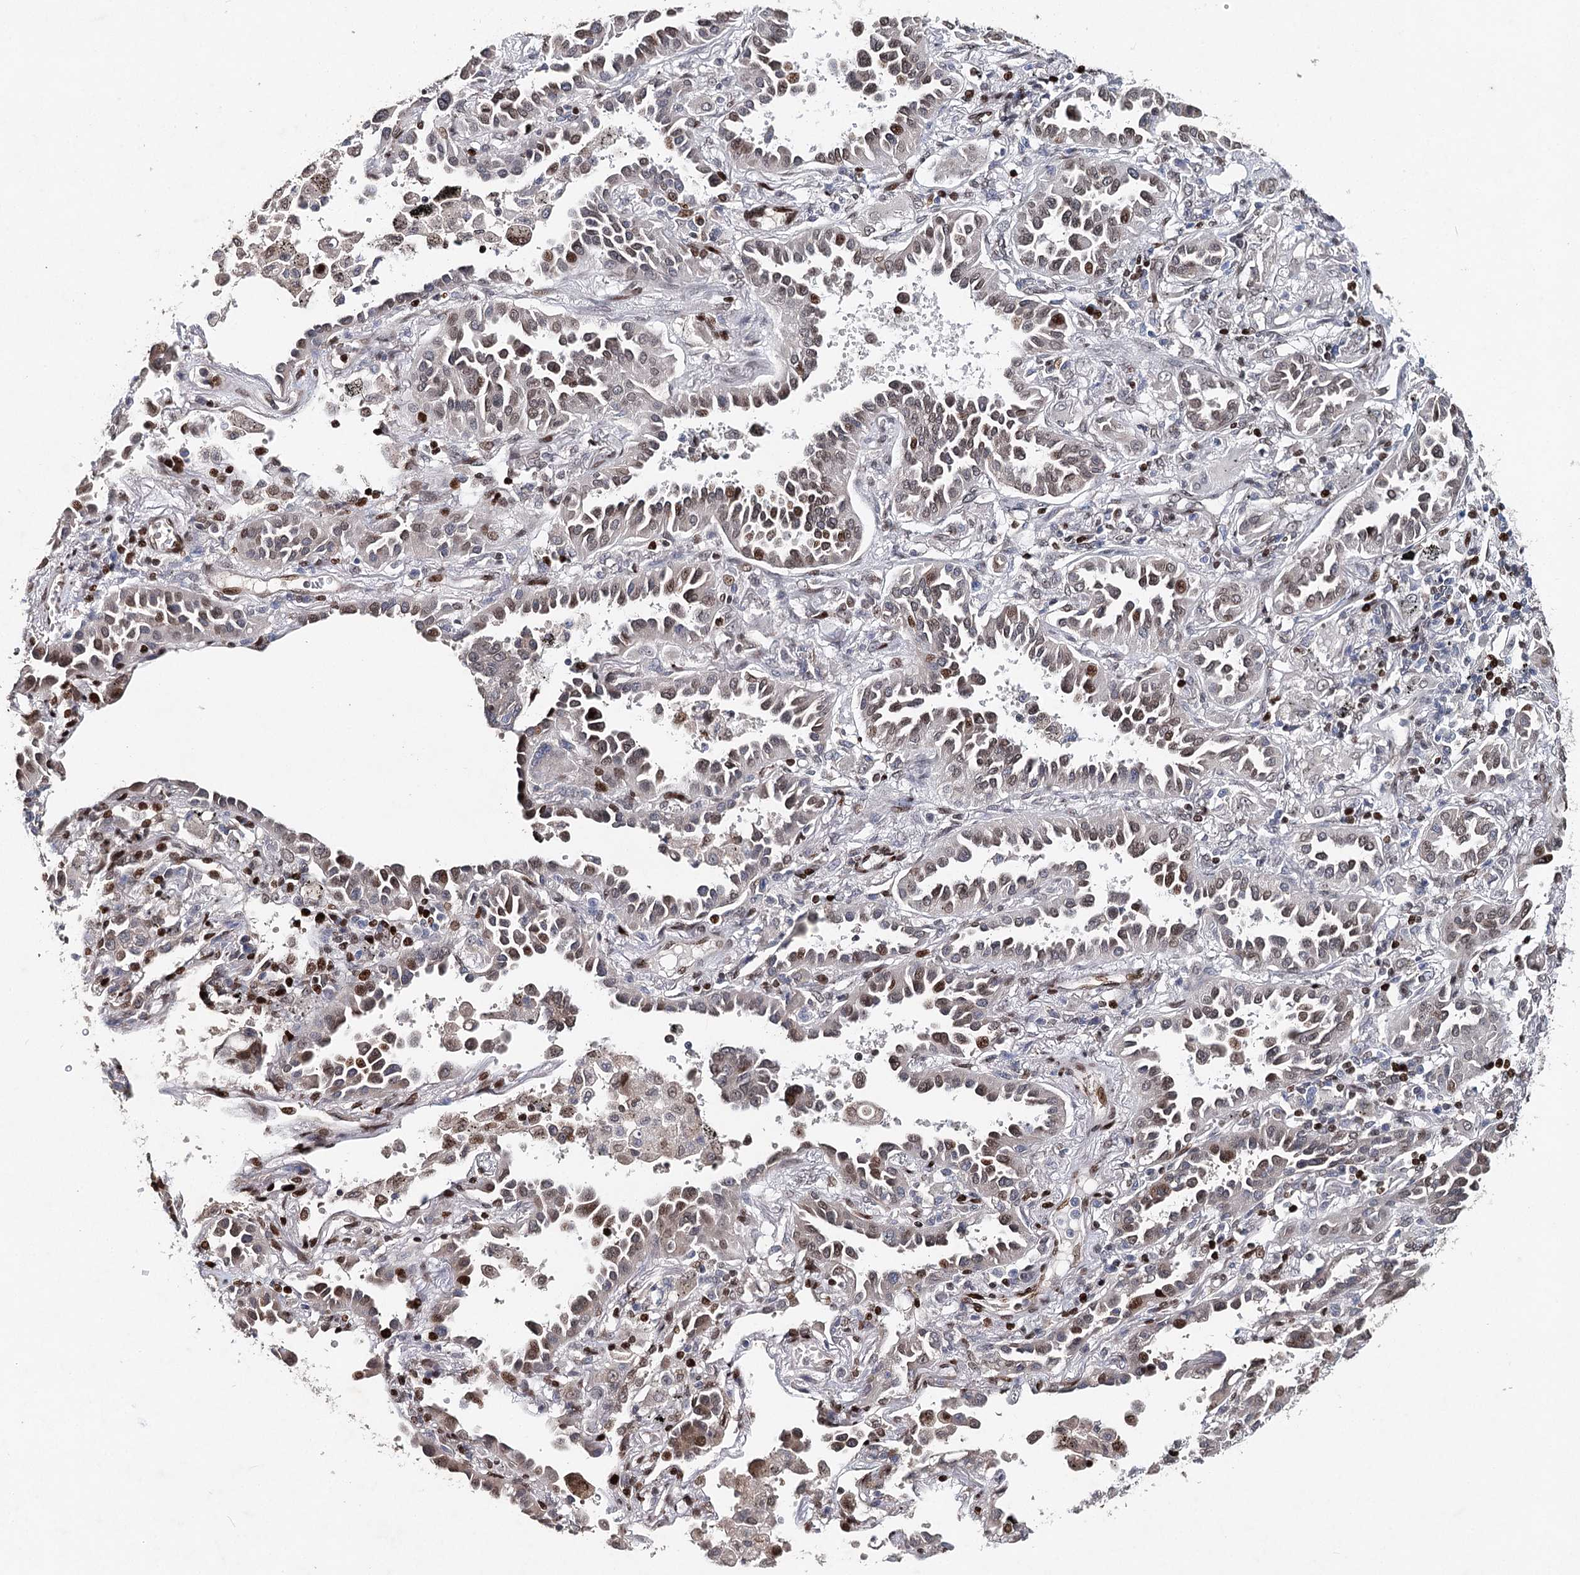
{"staining": {"intensity": "moderate", "quantity": "25%-75%", "location": "nuclear"}, "tissue": "lung cancer", "cell_type": "Tumor cells", "image_type": "cancer", "snomed": [{"axis": "morphology", "description": "Normal tissue, NOS"}, {"axis": "morphology", "description": "Adenocarcinoma, NOS"}, {"axis": "topography", "description": "Lung"}], "caption": "This is an image of IHC staining of lung cancer (adenocarcinoma), which shows moderate positivity in the nuclear of tumor cells.", "gene": "FRMD4A", "patient": {"sex": "male", "age": 59}}